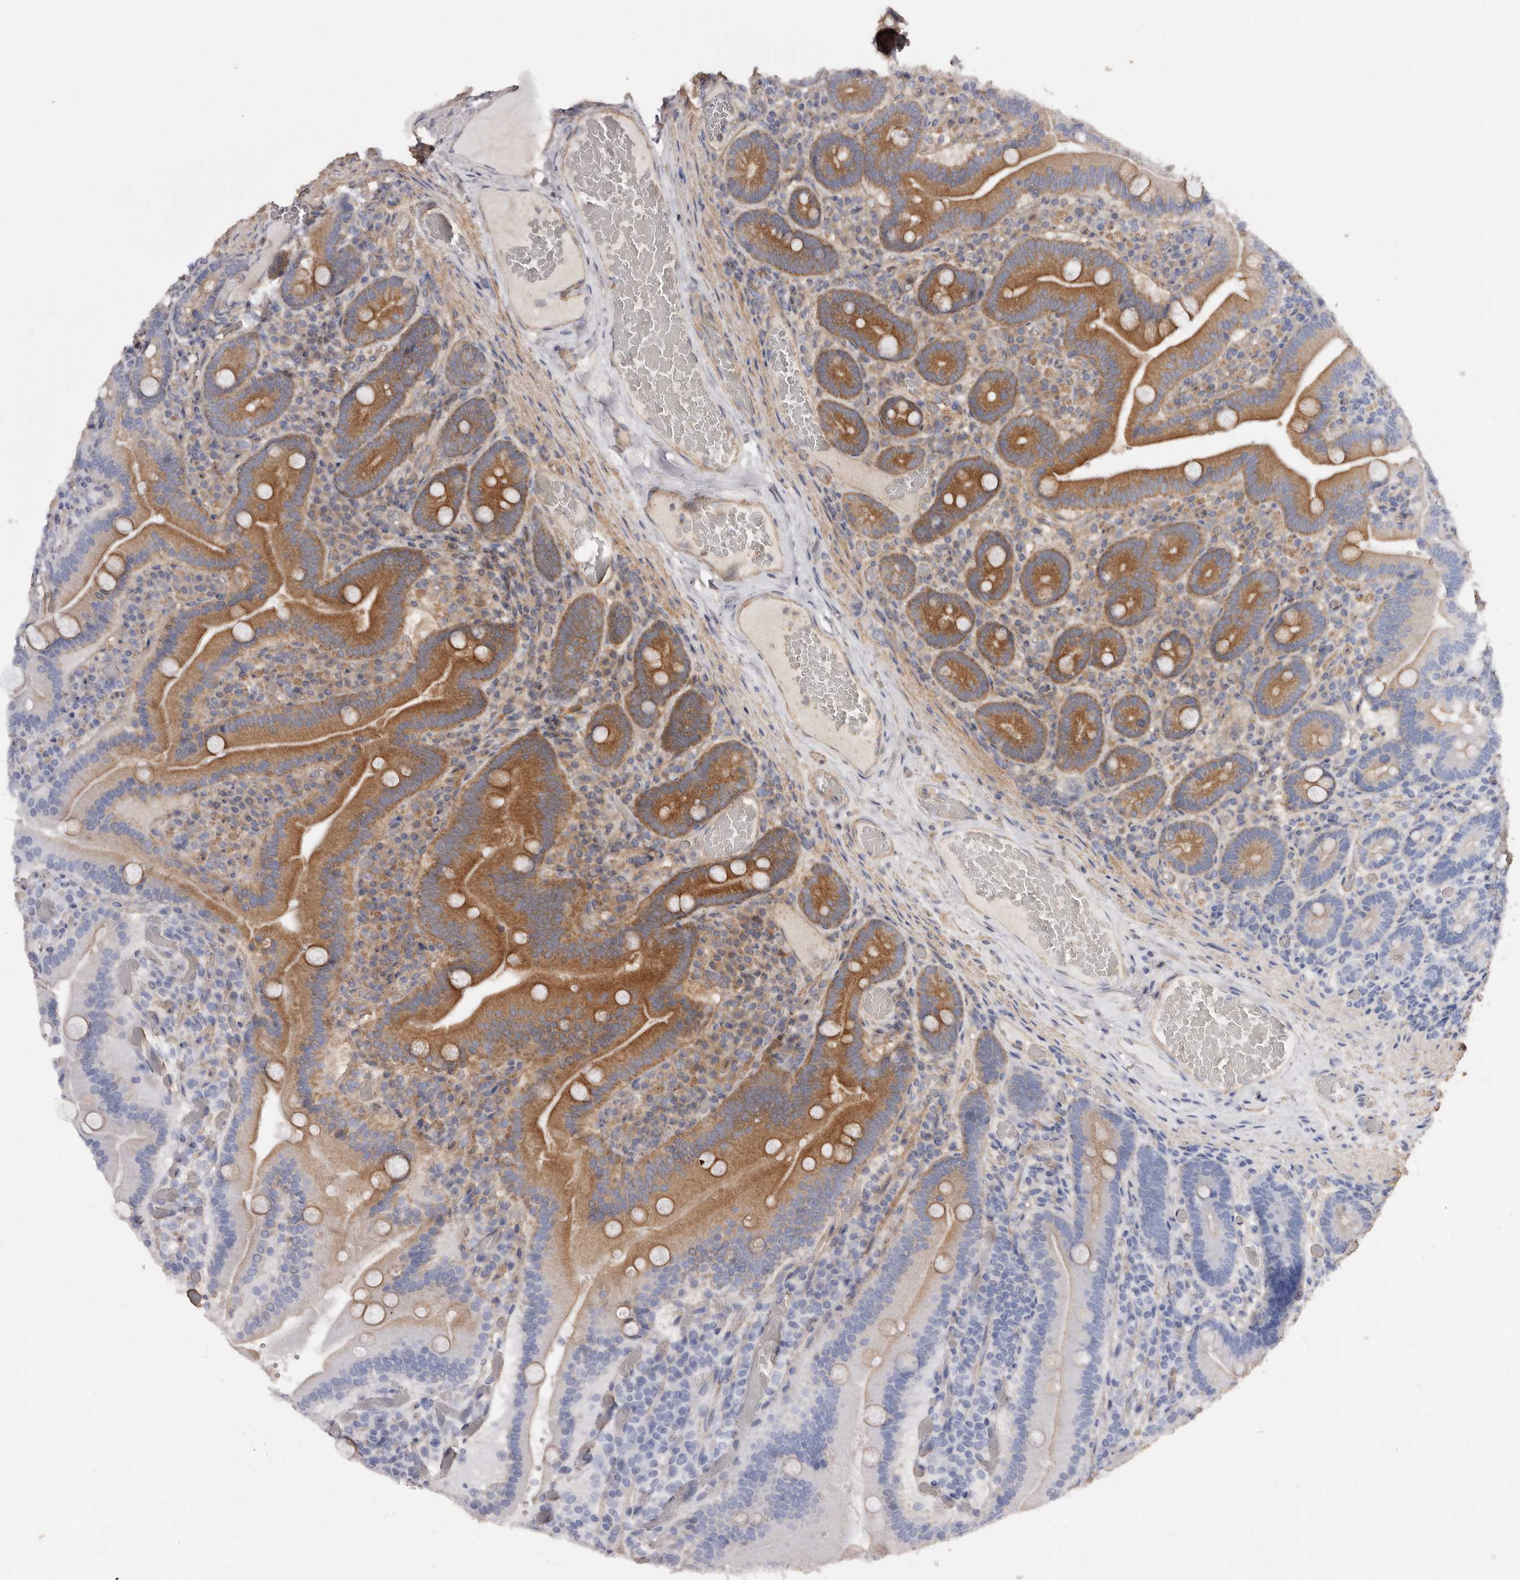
{"staining": {"intensity": "moderate", "quantity": "25%-75%", "location": "cytoplasmic/membranous"}, "tissue": "duodenum", "cell_type": "Glandular cells", "image_type": "normal", "snomed": [{"axis": "morphology", "description": "Normal tissue, NOS"}, {"axis": "topography", "description": "Duodenum"}], "caption": "IHC of unremarkable human duodenum reveals medium levels of moderate cytoplasmic/membranous expression in approximately 25%-75% of glandular cells. (DAB IHC, brown staining for protein, blue staining for nuclei).", "gene": "COQ8B", "patient": {"sex": "female", "age": 62}}